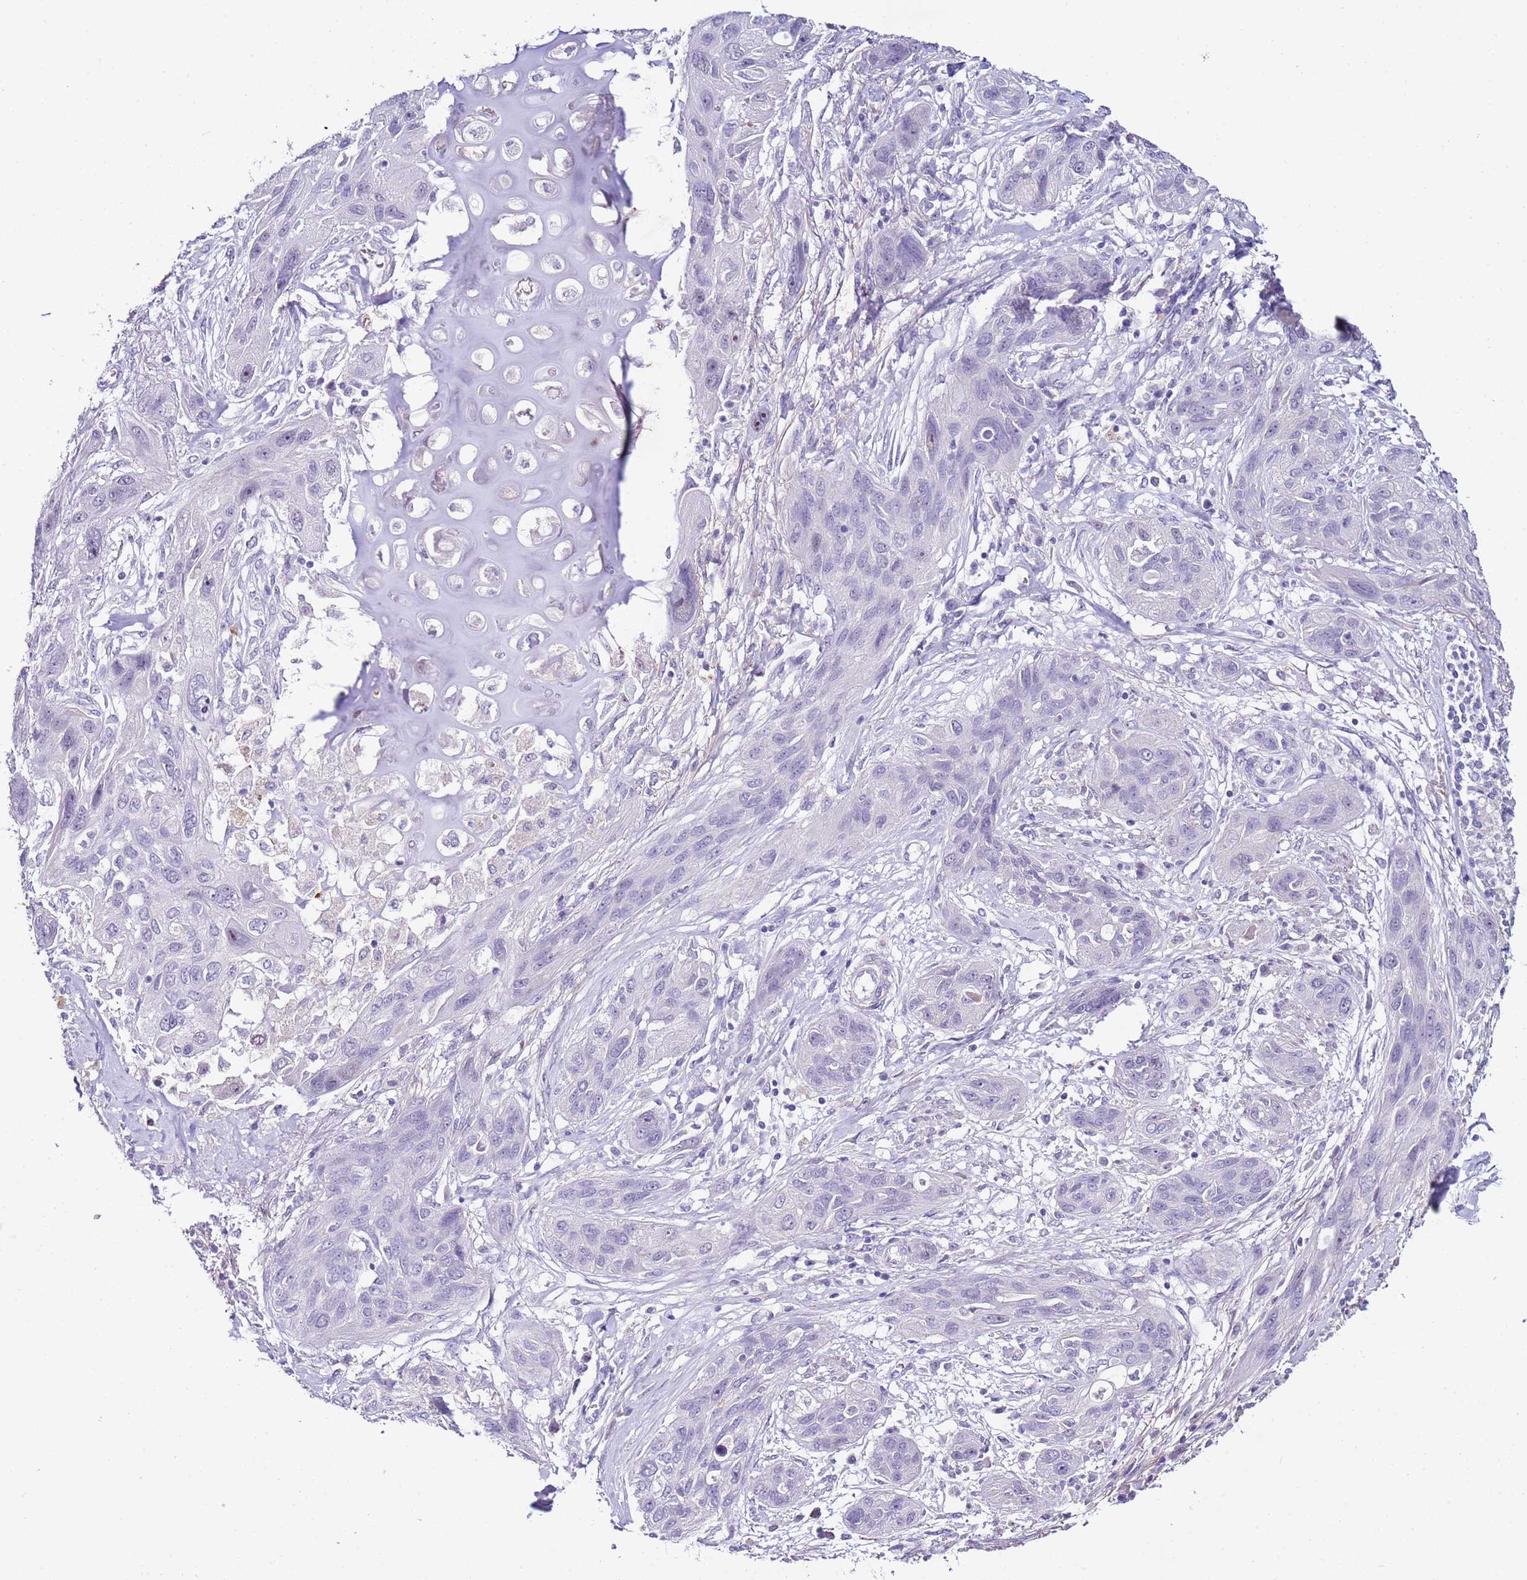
{"staining": {"intensity": "negative", "quantity": "none", "location": "none"}, "tissue": "lung cancer", "cell_type": "Tumor cells", "image_type": "cancer", "snomed": [{"axis": "morphology", "description": "Squamous cell carcinoma, NOS"}, {"axis": "topography", "description": "Lung"}], "caption": "Immunohistochemistry micrograph of neoplastic tissue: human lung cancer (squamous cell carcinoma) stained with DAB exhibits no significant protein positivity in tumor cells.", "gene": "HGD", "patient": {"sex": "female", "age": 70}}